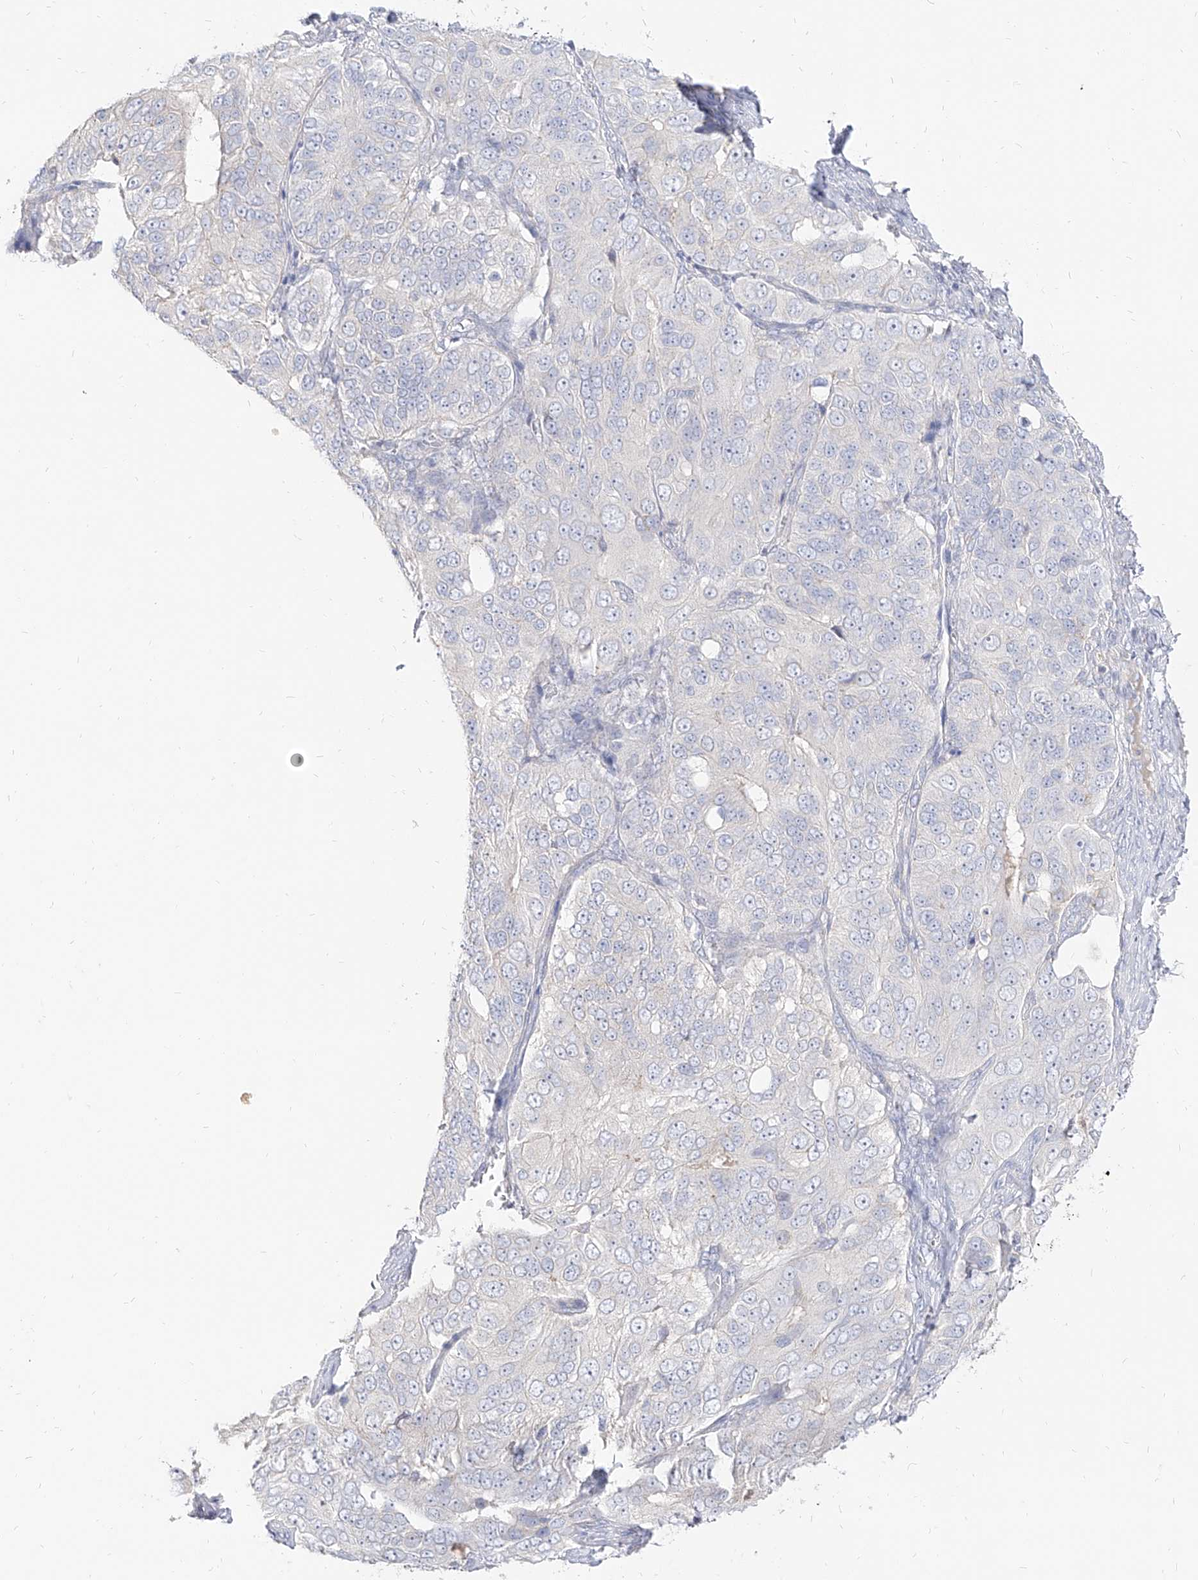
{"staining": {"intensity": "negative", "quantity": "none", "location": "none"}, "tissue": "ovarian cancer", "cell_type": "Tumor cells", "image_type": "cancer", "snomed": [{"axis": "morphology", "description": "Carcinoma, endometroid"}, {"axis": "topography", "description": "Ovary"}], "caption": "IHC of ovarian endometroid carcinoma displays no expression in tumor cells.", "gene": "RBFOX3", "patient": {"sex": "female", "age": 51}}